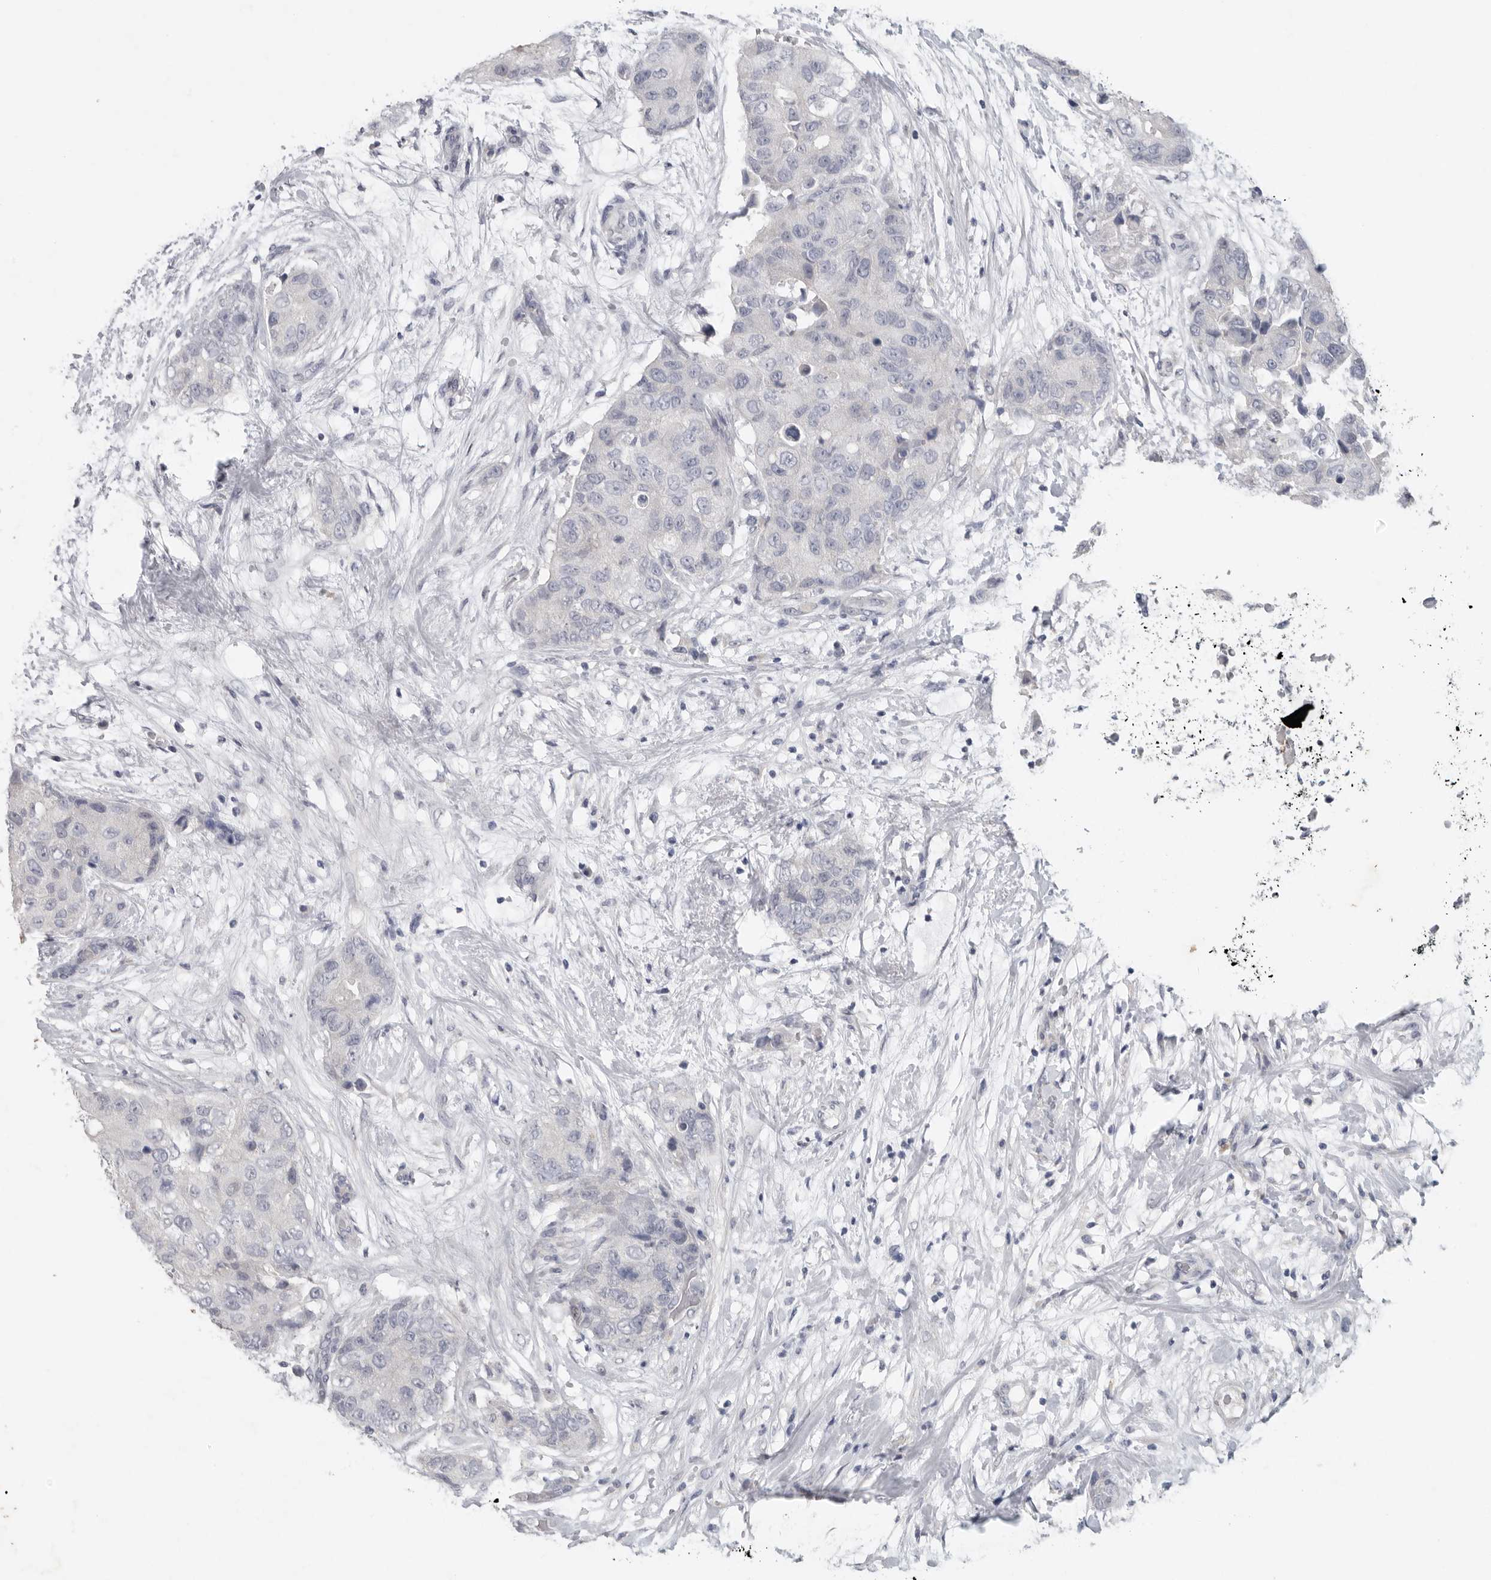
{"staining": {"intensity": "negative", "quantity": "none", "location": "none"}, "tissue": "breast cancer", "cell_type": "Tumor cells", "image_type": "cancer", "snomed": [{"axis": "morphology", "description": "Duct carcinoma"}, {"axis": "topography", "description": "Breast"}], "caption": "Breast cancer (infiltrating ductal carcinoma) stained for a protein using IHC shows no staining tumor cells.", "gene": "REG4", "patient": {"sex": "female", "age": 62}}